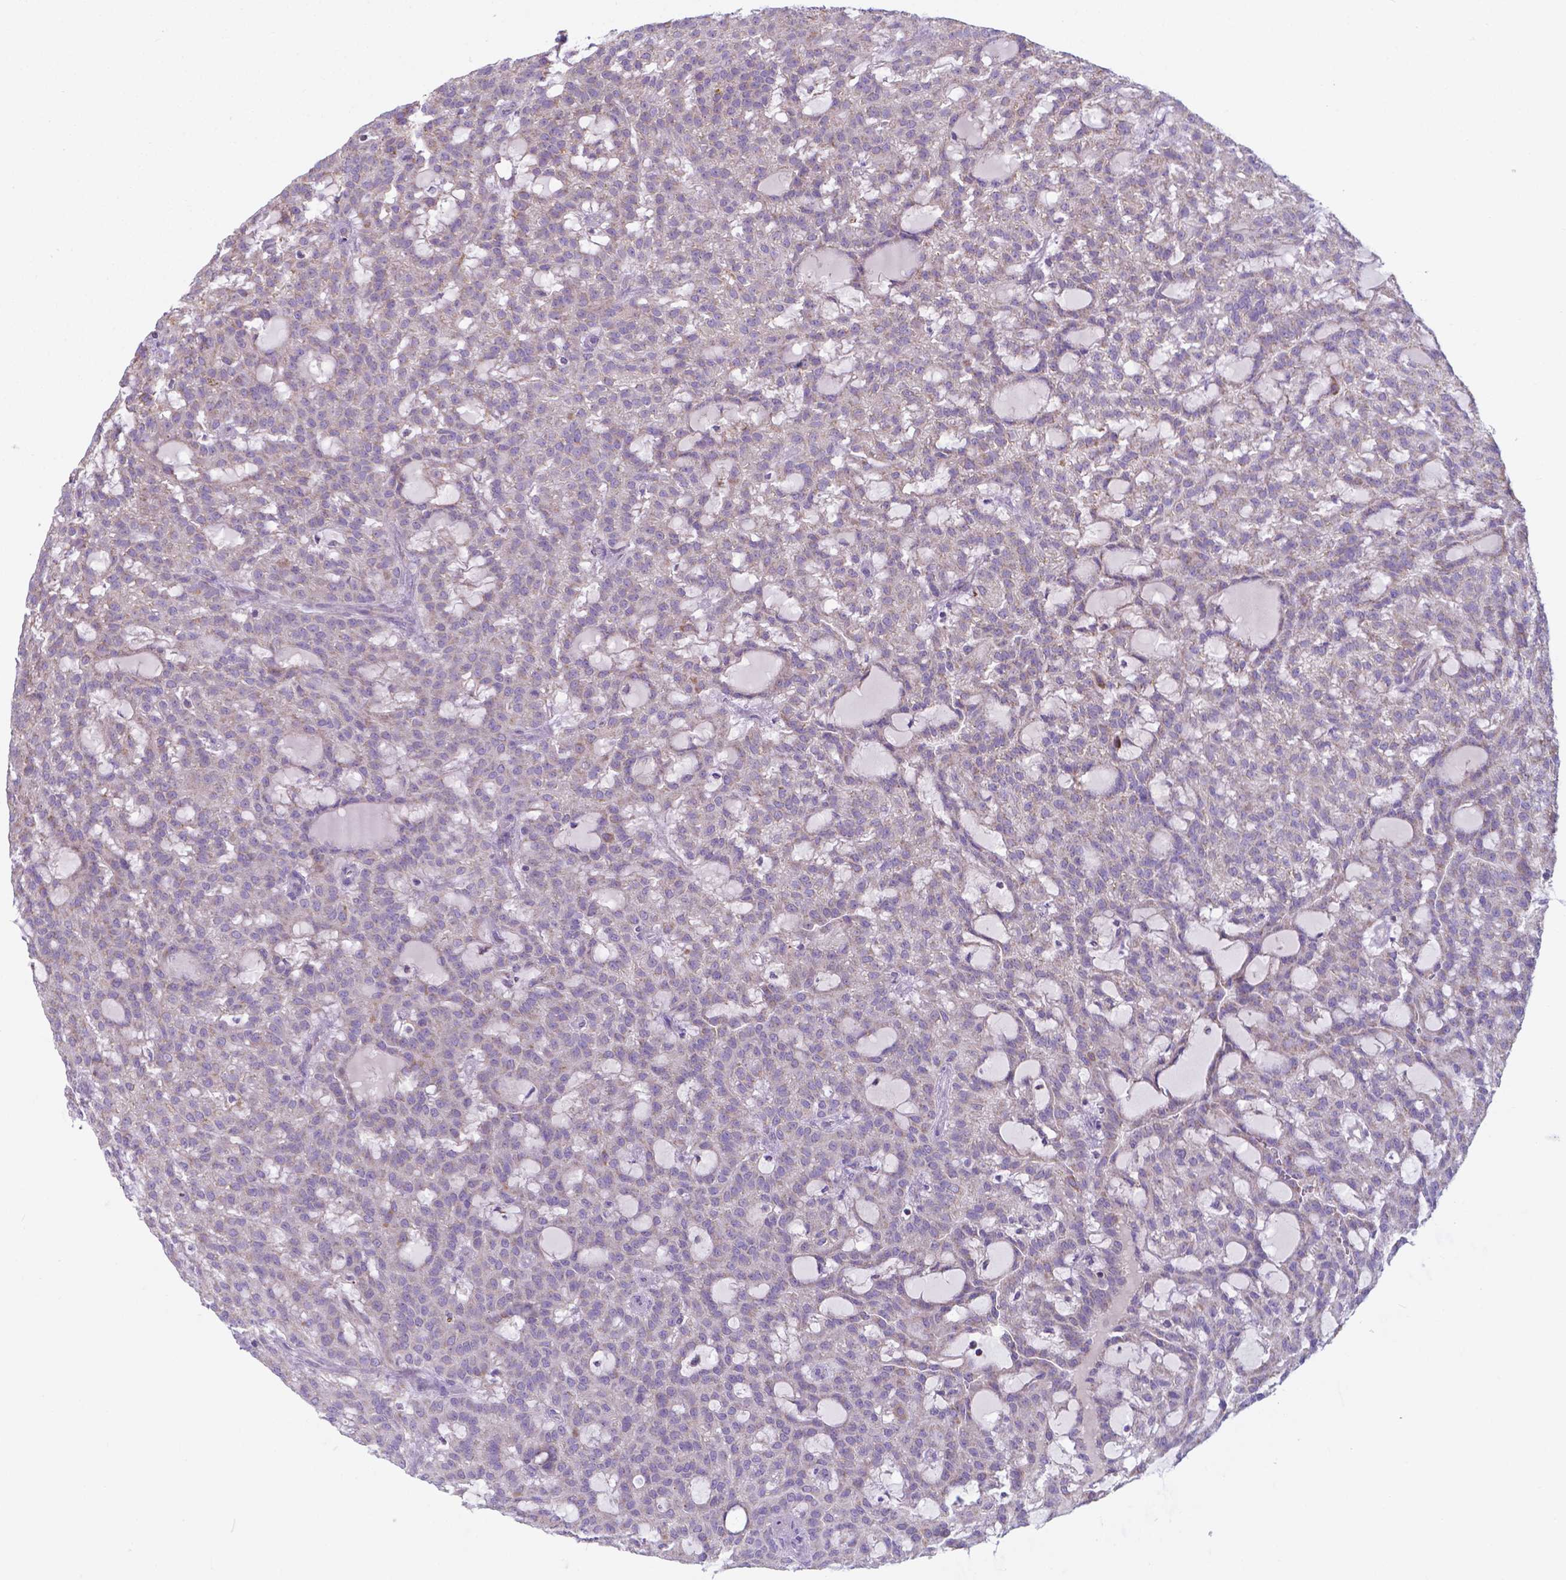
{"staining": {"intensity": "negative", "quantity": "none", "location": "none"}, "tissue": "renal cancer", "cell_type": "Tumor cells", "image_type": "cancer", "snomed": [{"axis": "morphology", "description": "Adenocarcinoma, NOS"}, {"axis": "topography", "description": "Kidney"}], "caption": "This histopathology image is of renal cancer stained with immunohistochemistry (IHC) to label a protein in brown with the nuclei are counter-stained blue. There is no expression in tumor cells. (Immunohistochemistry (ihc), brightfield microscopy, high magnification).", "gene": "FAM114A1", "patient": {"sex": "male", "age": 63}}